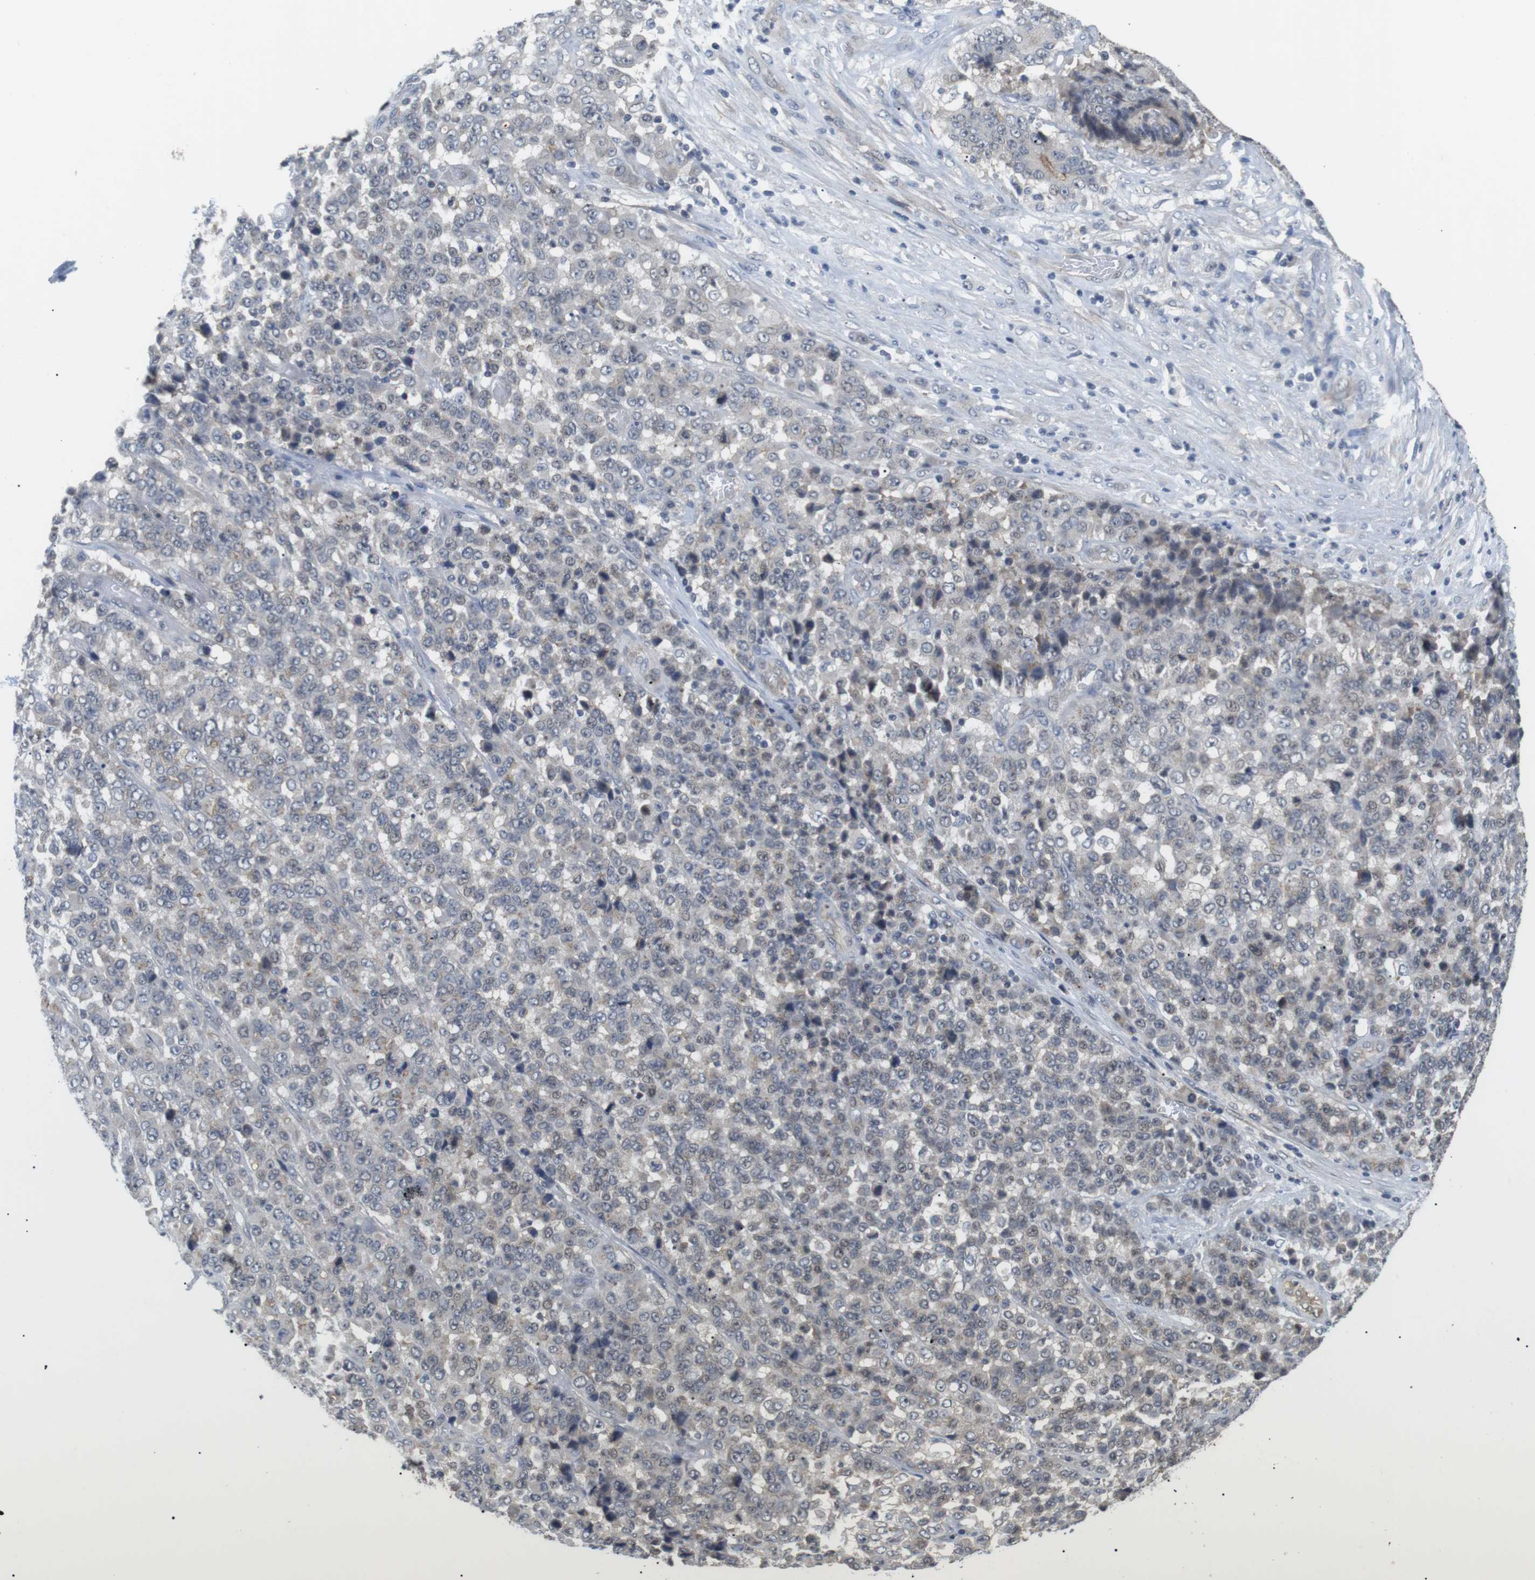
{"staining": {"intensity": "moderate", "quantity": "<25%", "location": "cytoplasmic/membranous"}, "tissue": "stomach cancer", "cell_type": "Tumor cells", "image_type": "cancer", "snomed": [{"axis": "morphology", "description": "Adenocarcinoma, NOS"}, {"axis": "topography", "description": "Stomach"}], "caption": "Brown immunohistochemical staining in stomach cancer (adenocarcinoma) reveals moderate cytoplasmic/membranous staining in about <25% of tumor cells.", "gene": "NECTIN1", "patient": {"sex": "female", "age": 73}}